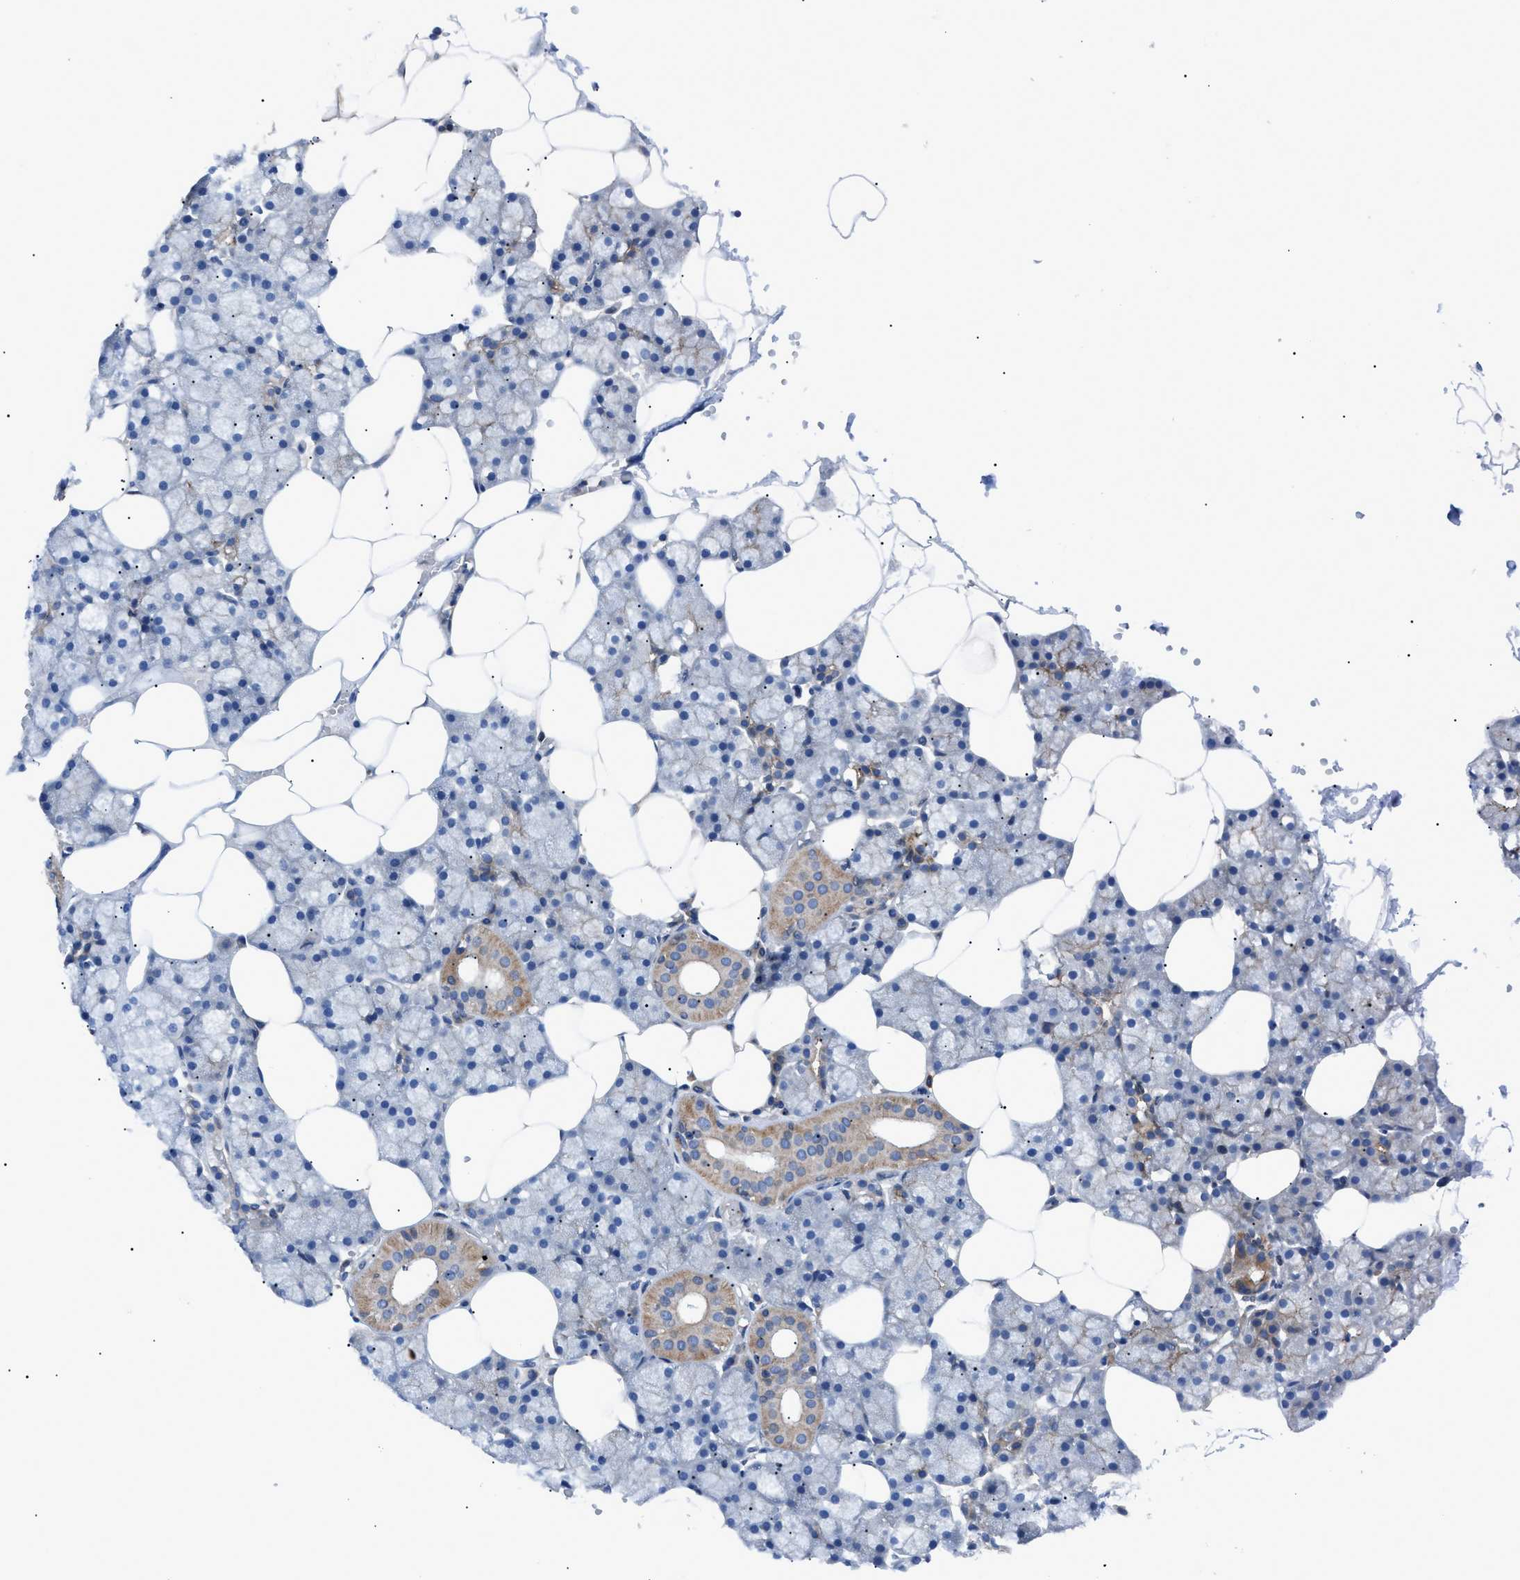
{"staining": {"intensity": "moderate", "quantity": "25%-75%", "location": "cytoplasmic/membranous"}, "tissue": "salivary gland", "cell_type": "Glandular cells", "image_type": "normal", "snomed": [{"axis": "morphology", "description": "Normal tissue, NOS"}, {"axis": "topography", "description": "Salivary gland"}], "caption": "DAB immunohistochemical staining of normal human salivary gland exhibits moderate cytoplasmic/membranous protein positivity in about 25%-75% of glandular cells. (brown staining indicates protein expression, while blue staining denotes nuclei).", "gene": "ZDHHC24", "patient": {"sex": "male", "age": 62}}